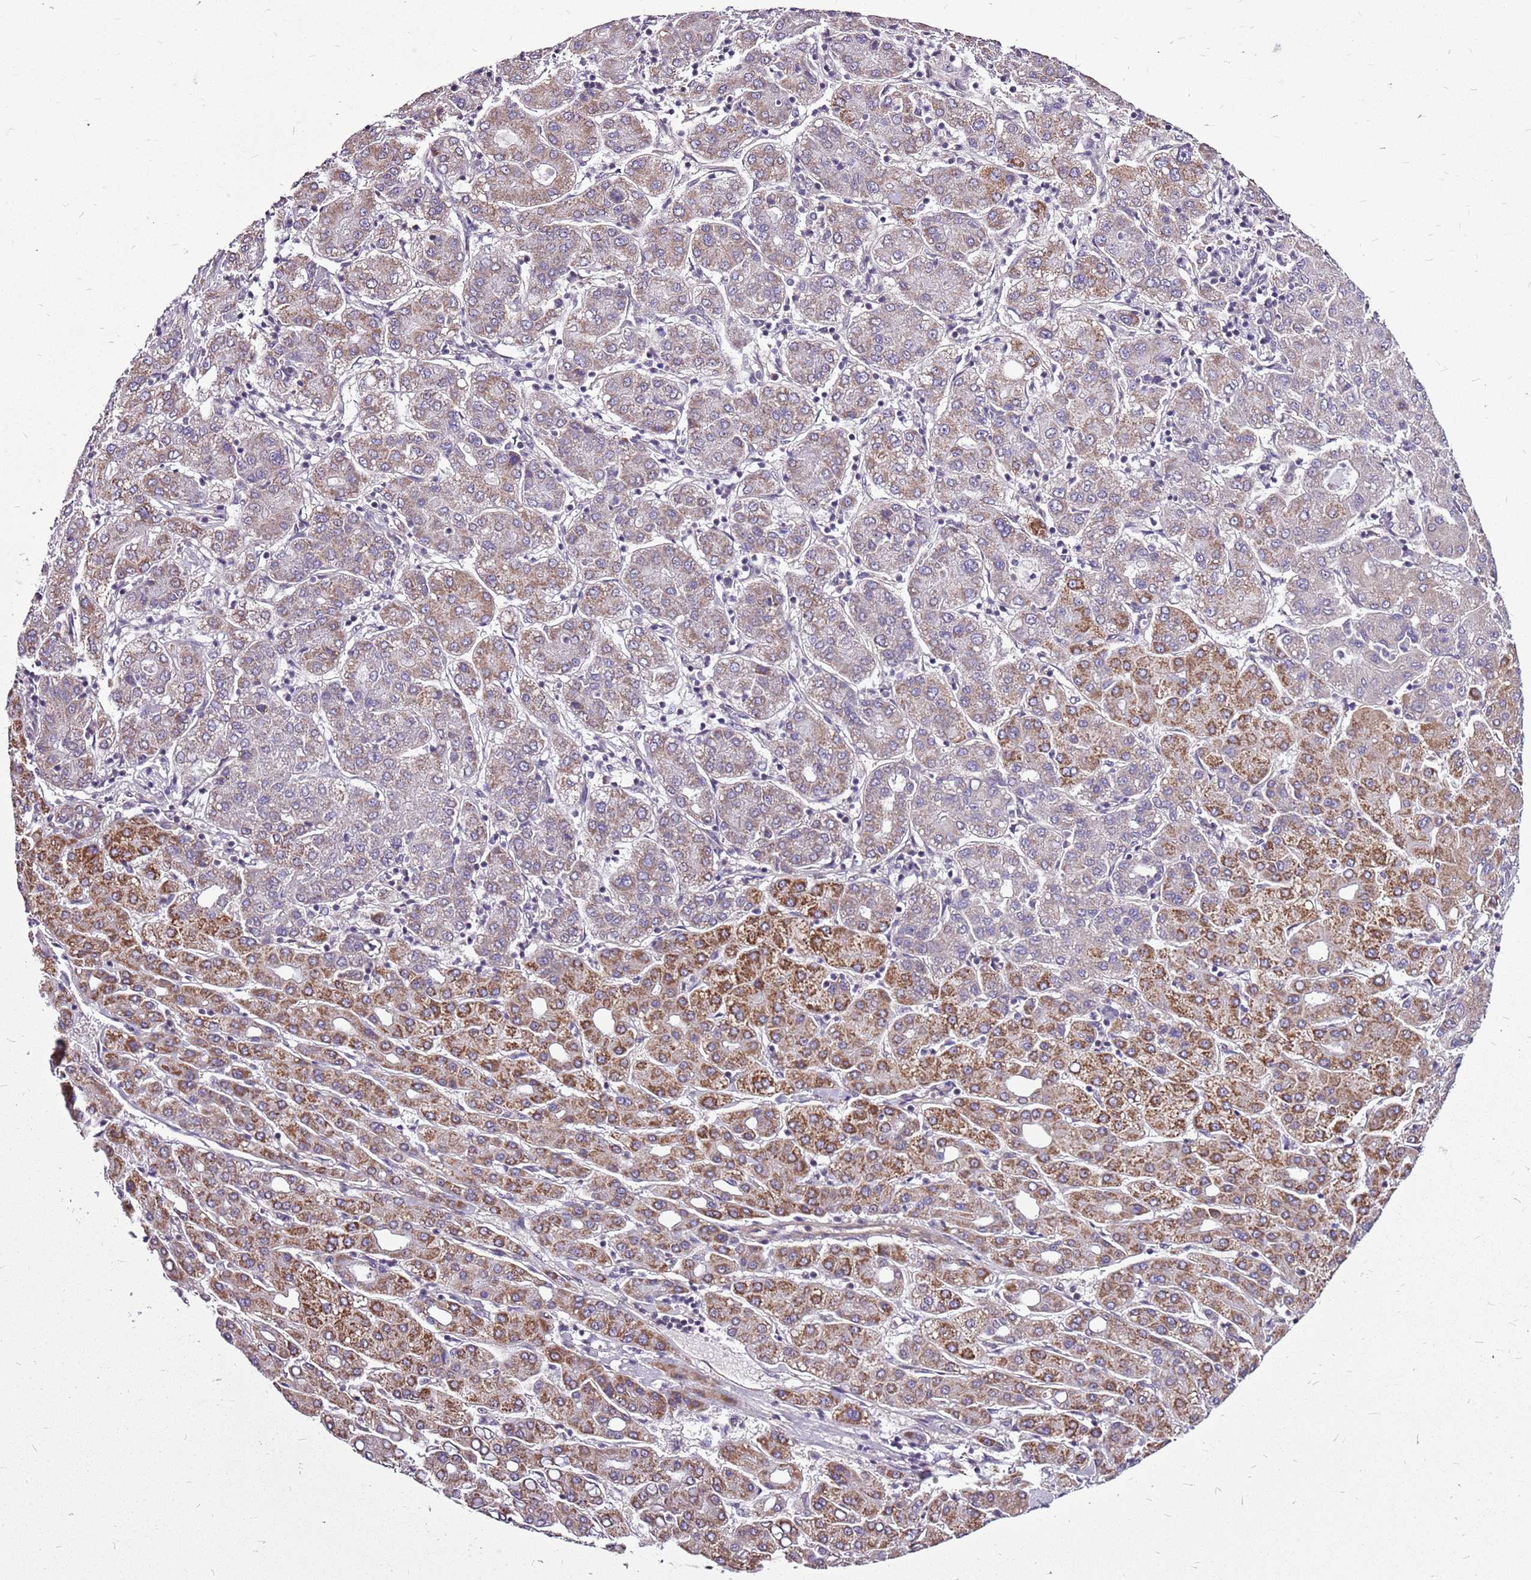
{"staining": {"intensity": "moderate", "quantity": "25%-75%", "location": "cytoplasmic/membranous"}, "tissue": "liver cancer", "cell_type": "Tumor cells", "image_type": "cancer", "snomed": [{"axis": "morphology", "description": "Carcinoma, Hepatocellular, NOS"}, {"axis": "topography", "description": "Liver"}], "caption": "Protein analysis of liver cancer tissue shows moderate cytoplasmic/membranous staining in approximately 25%-75% of tumor cells.", "gene": "CCDC166", "patient": {"sex": "male", "age": 65}}